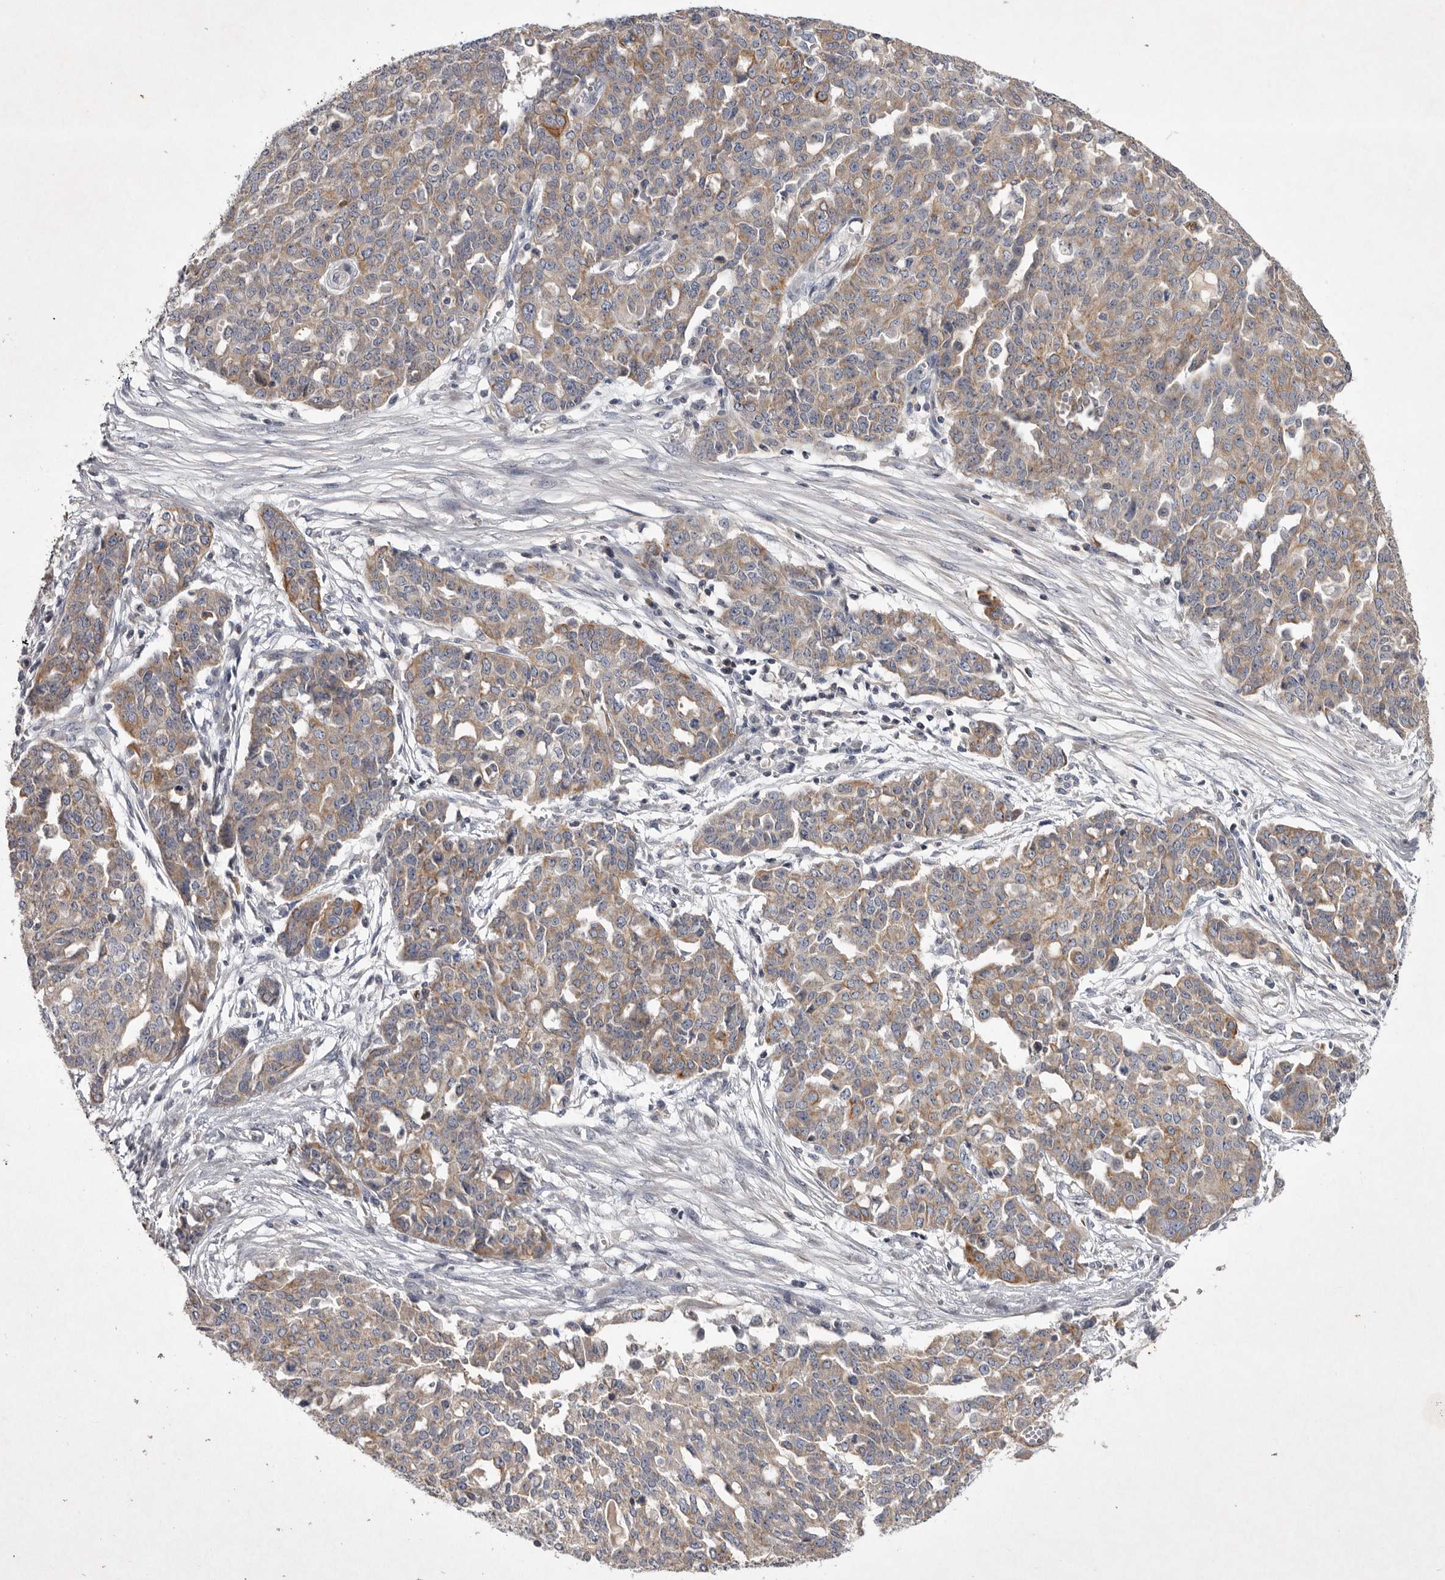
{"staining": {"intensity": "weak", "quantity": "25%-75%", "location": "cytoplasmic/membranous"}, "tissue": "ovarian cancer", "cell_type": "Tumor cells", "image_type": "cancer", "snomed": [{"axis": "morphology", "description": "Cystadenocarcinoma, serous, NOS"}, {"axis": "topography", "description": "Soft tissue"}, {"axis": "topography", "description": "Ovary"}], "caption": "Immunohistochemical staining of human ovarian cancer (serous cystadenocarcinoma) shows low levels of weak cytoplasmic/membranous protein positivity in approximately 25%-75% of tumor cells.", "gene": "TNFSF14", "patient": {"sex": "female", "age": 57}}